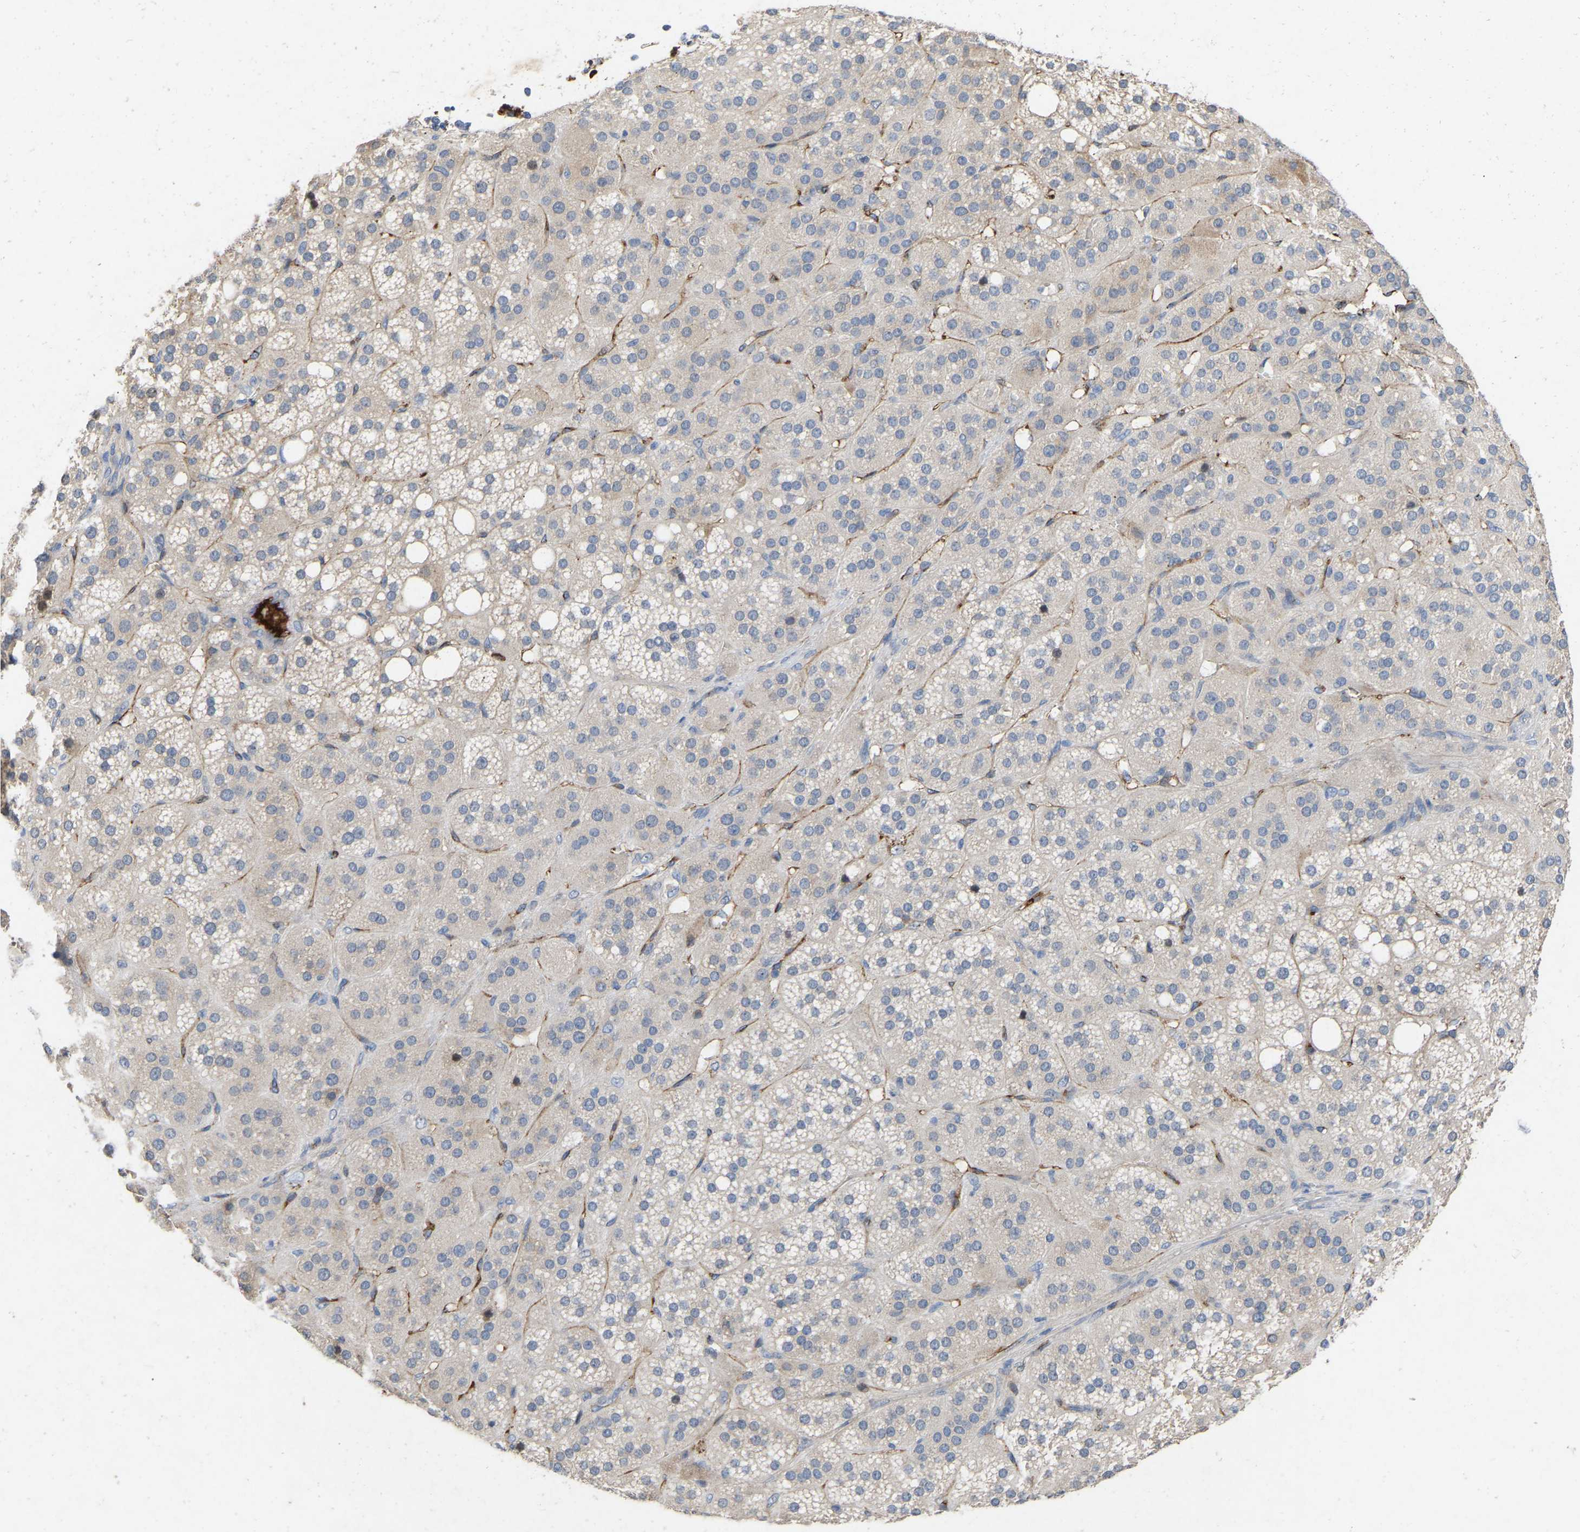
{"staining": {"intensity": "negative", "quantity": "none", "location": "none"}, "tissue": "adrenal gland", "cell_type": "Glandular cells", "image_type": "normal", "snomed": [{"axis": "morphology", "description": "Normal tissue, NOS"}, {"axis": "topography", "description": "Adrenal gland"}], "caption": "Immunohistochemistry (IHC) of benign adrenal gland shows no positivity in glandular cells.", "gene": "RHEB", "patient": {"sex": "female", "age": 59}}